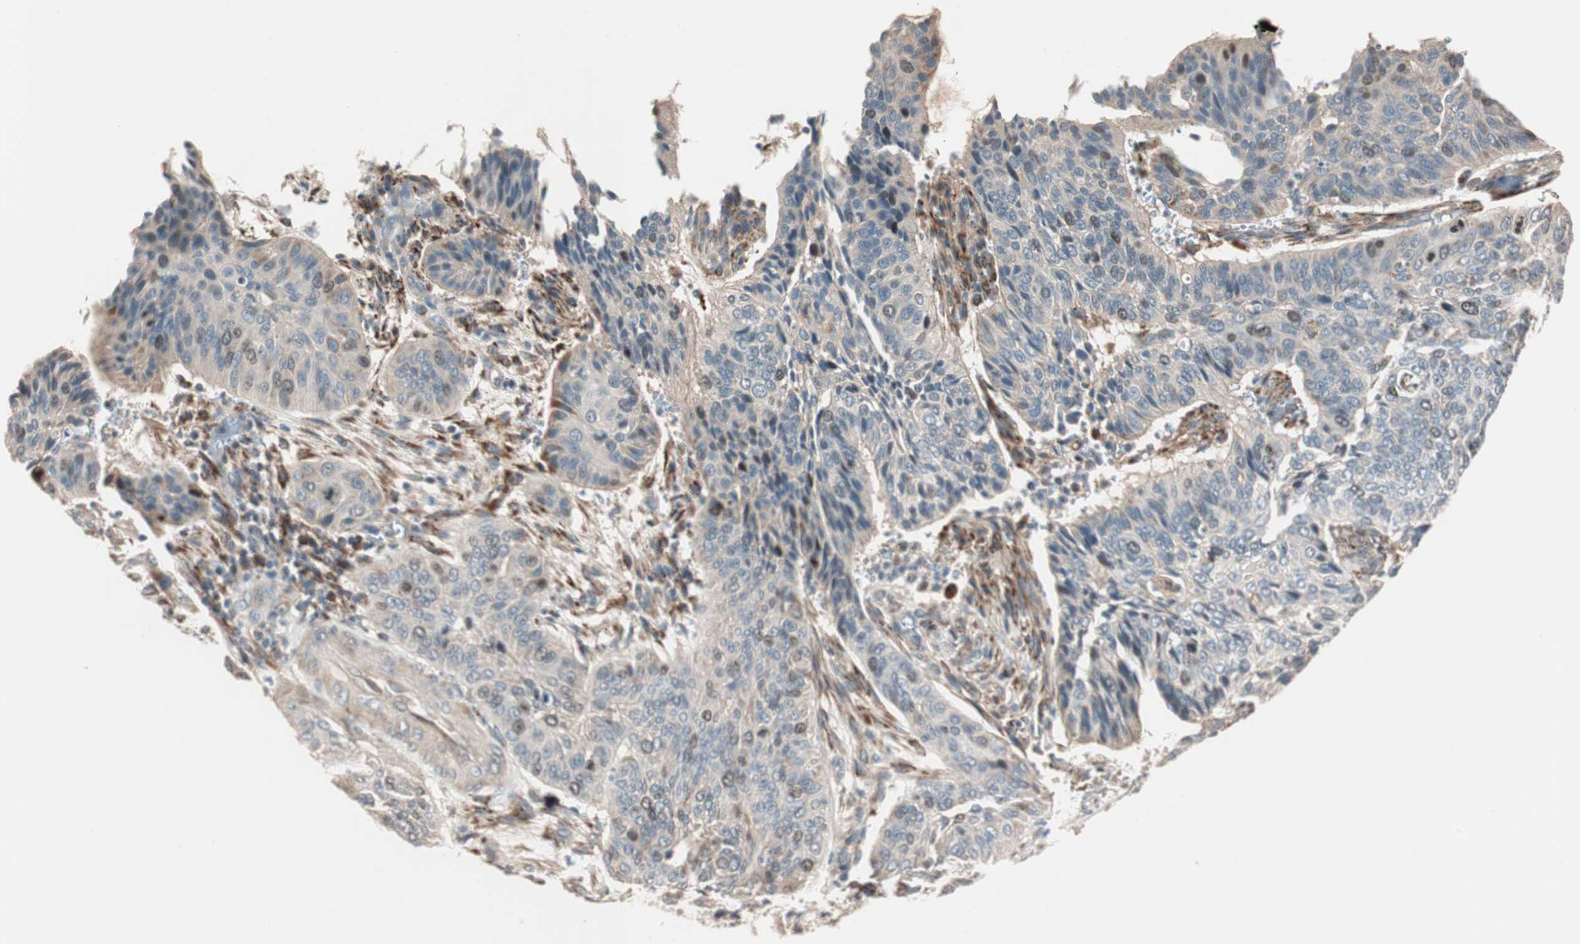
{"staining": {"intensity": "weak", "quantity": ">75%", "location": "cytoplasmic/membranous,nuclear"}, "tissue": "cervical cancer", "cell_type": "Tumor cells", "image_type": "cancer", "snomed": [{"axis": "morphology", "description": "Squamous cell carcinoma, NOS"}, {"axis": "topography", "description": "Cervix"}], "caption": "Brown immunohistochemical staining in human cervical cancer (squamous cell carcinoma) displays weak cytoplasmic/membranous and nuclear positivity in approximately >75% of tumor cells.", "gene": "NFRKB", "patient": {"sex": "female", "age": 39}}